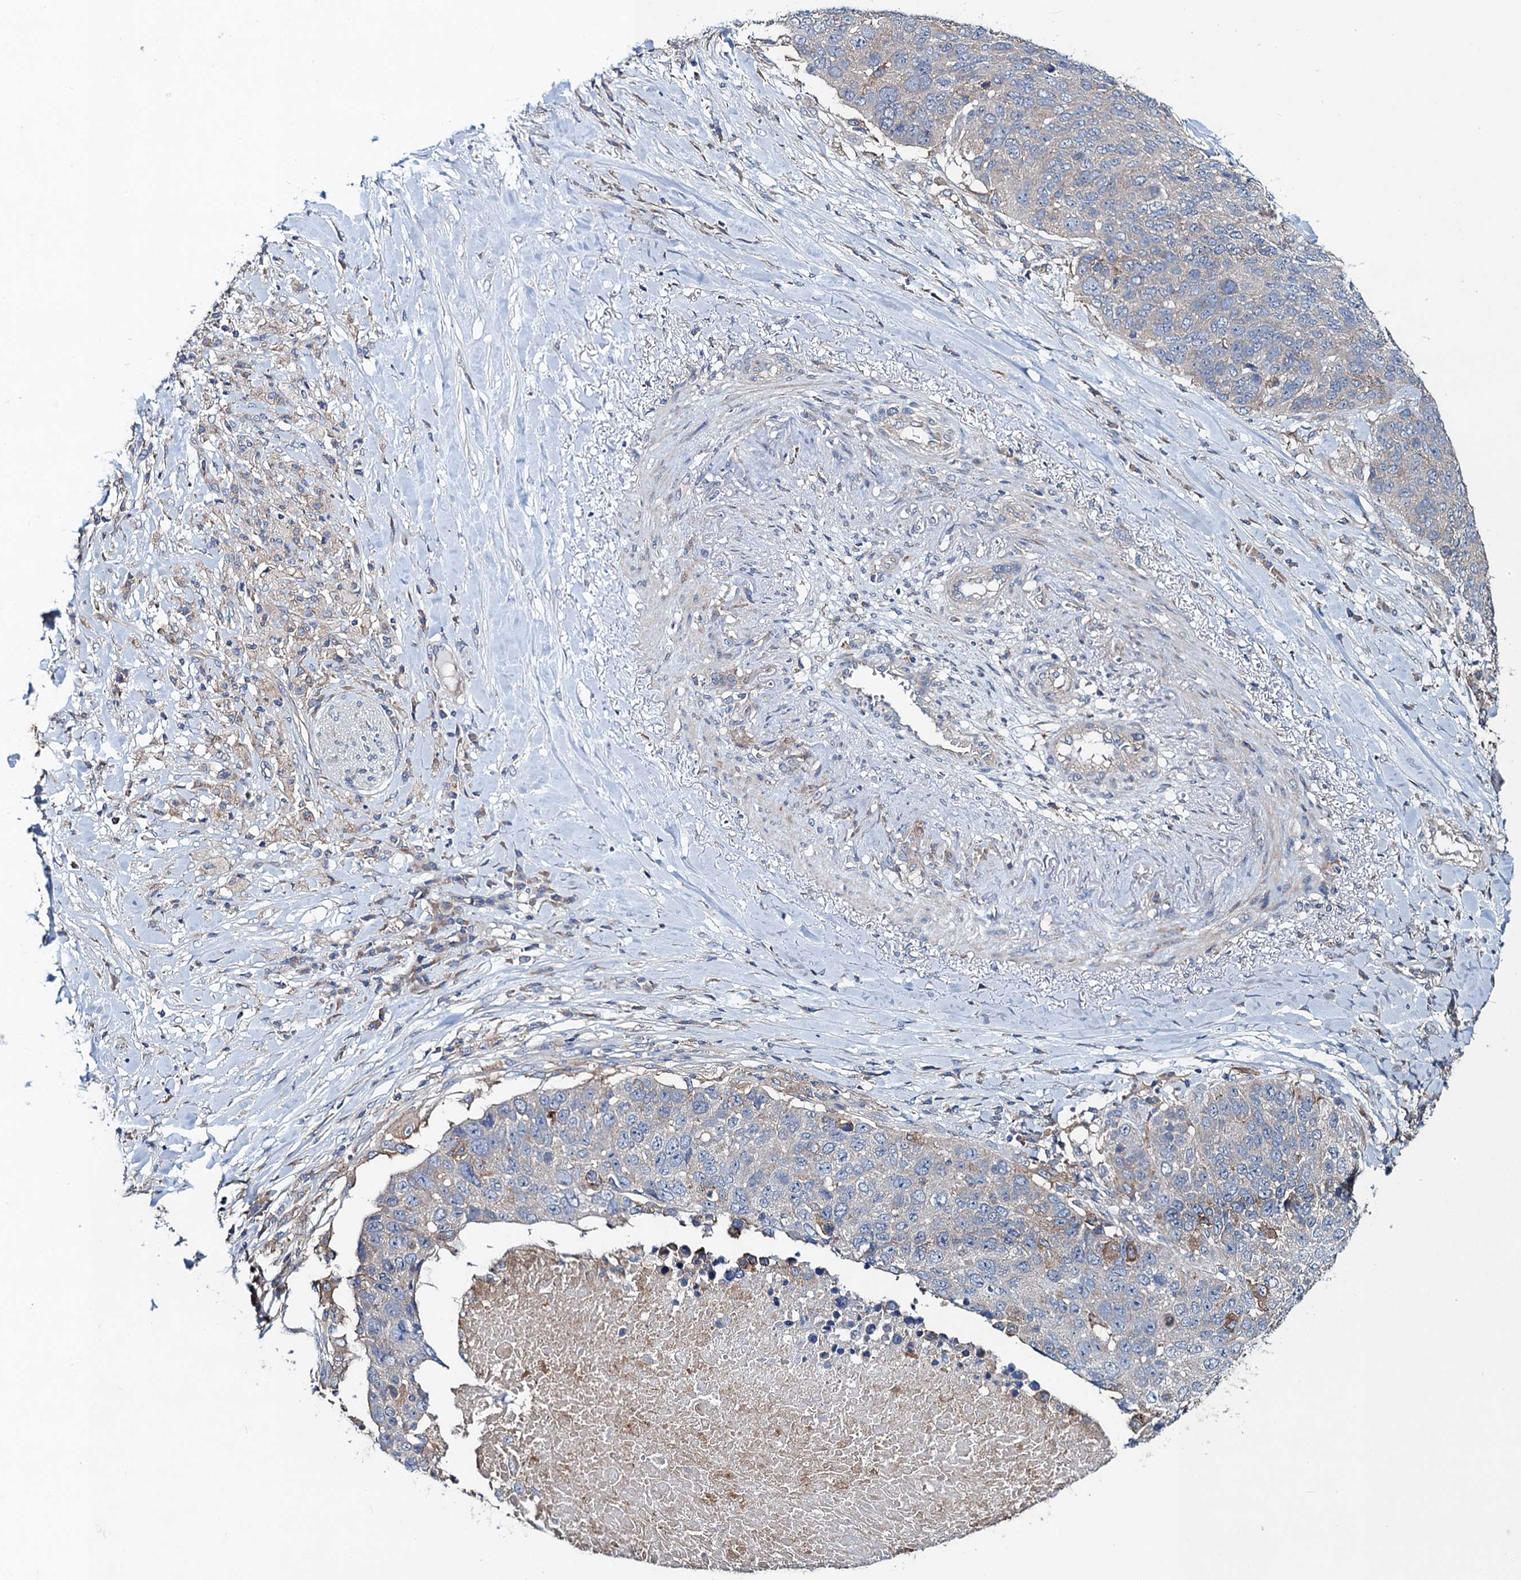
{"staining": {"intensity": "negative", "quantity": "none", "location": "none"}, "tissue": "lung cancer", "cell_type": "Tumor cells", "image_type": "cancer", "snomed": [{"axis": "morphology", "description": "Normal tissue, NOS"}, {"axis": "morphology", "description": "Squamous cell carcinoma, NOS"}, {"axis": "topography", "description": "Lymph node"}, {"axis": "topography", "description": "Lung"}], "caption": "Immunohistochemistry of lung cancer exhibits no positivity in tumor cells.", "gene": "SNAP29", "patient": {"sex": "male", "age": 66}}